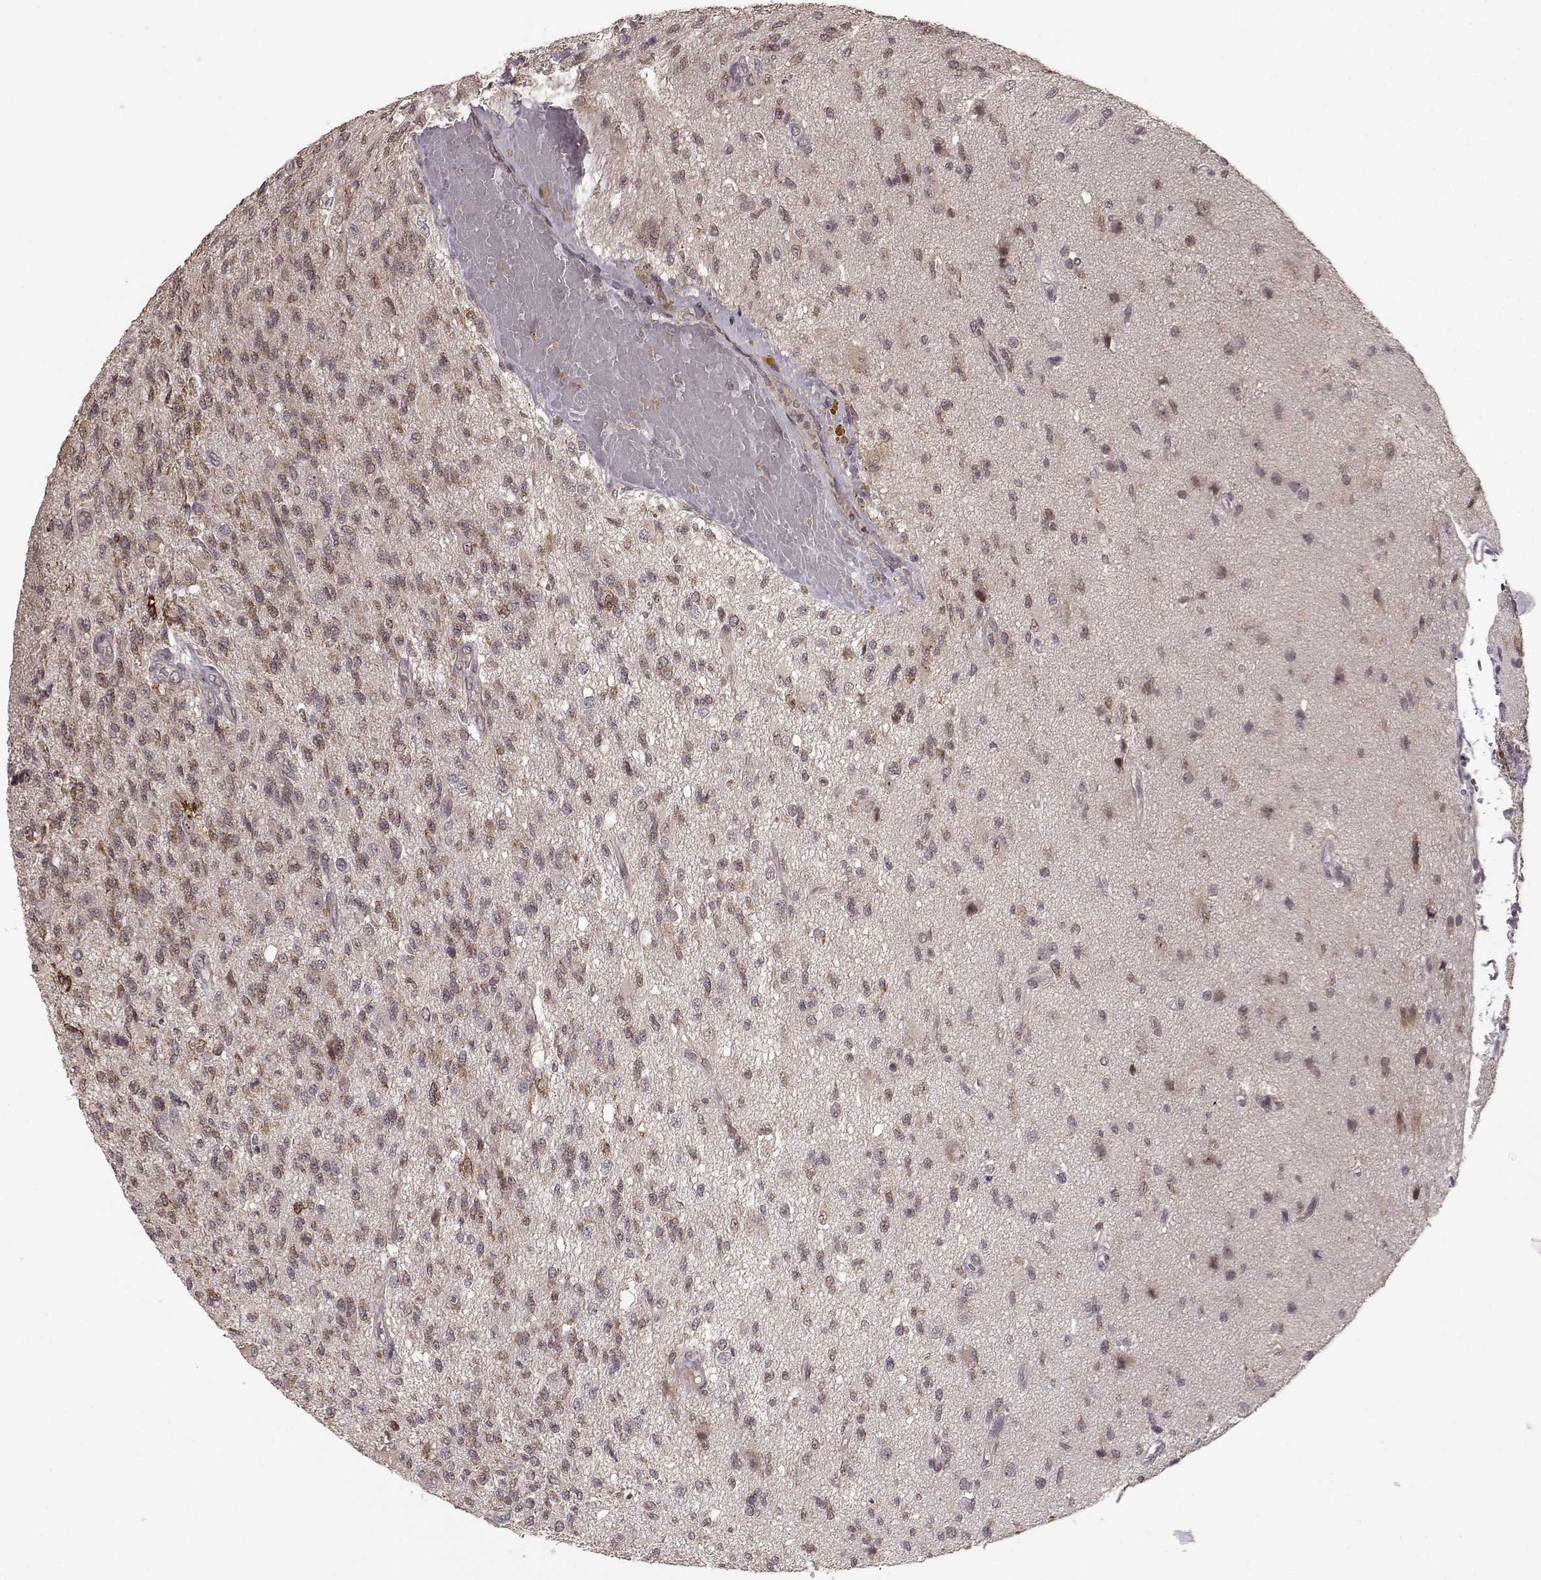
{"staining": {"intensity": "weak", "quantity": "25%-75%", "location": "cytoplasmic/membranous"}, "tissue": "glioma", "cell_type": "Tumor cells", "image_type": "cancer", "snomed": [{"axis": "morphology", "description": "Glioma, malignant, High grade"}, {"axis": "topography", "description": "Brain"}], "caption": "This is an image of IHC staining of malignant glioma (high-grade), which shows weak positivity in the cytoplasmic/membranous of tumor cells.", "gene": "ELOVL5", "patient": {"sex": "male", "age": 56}}